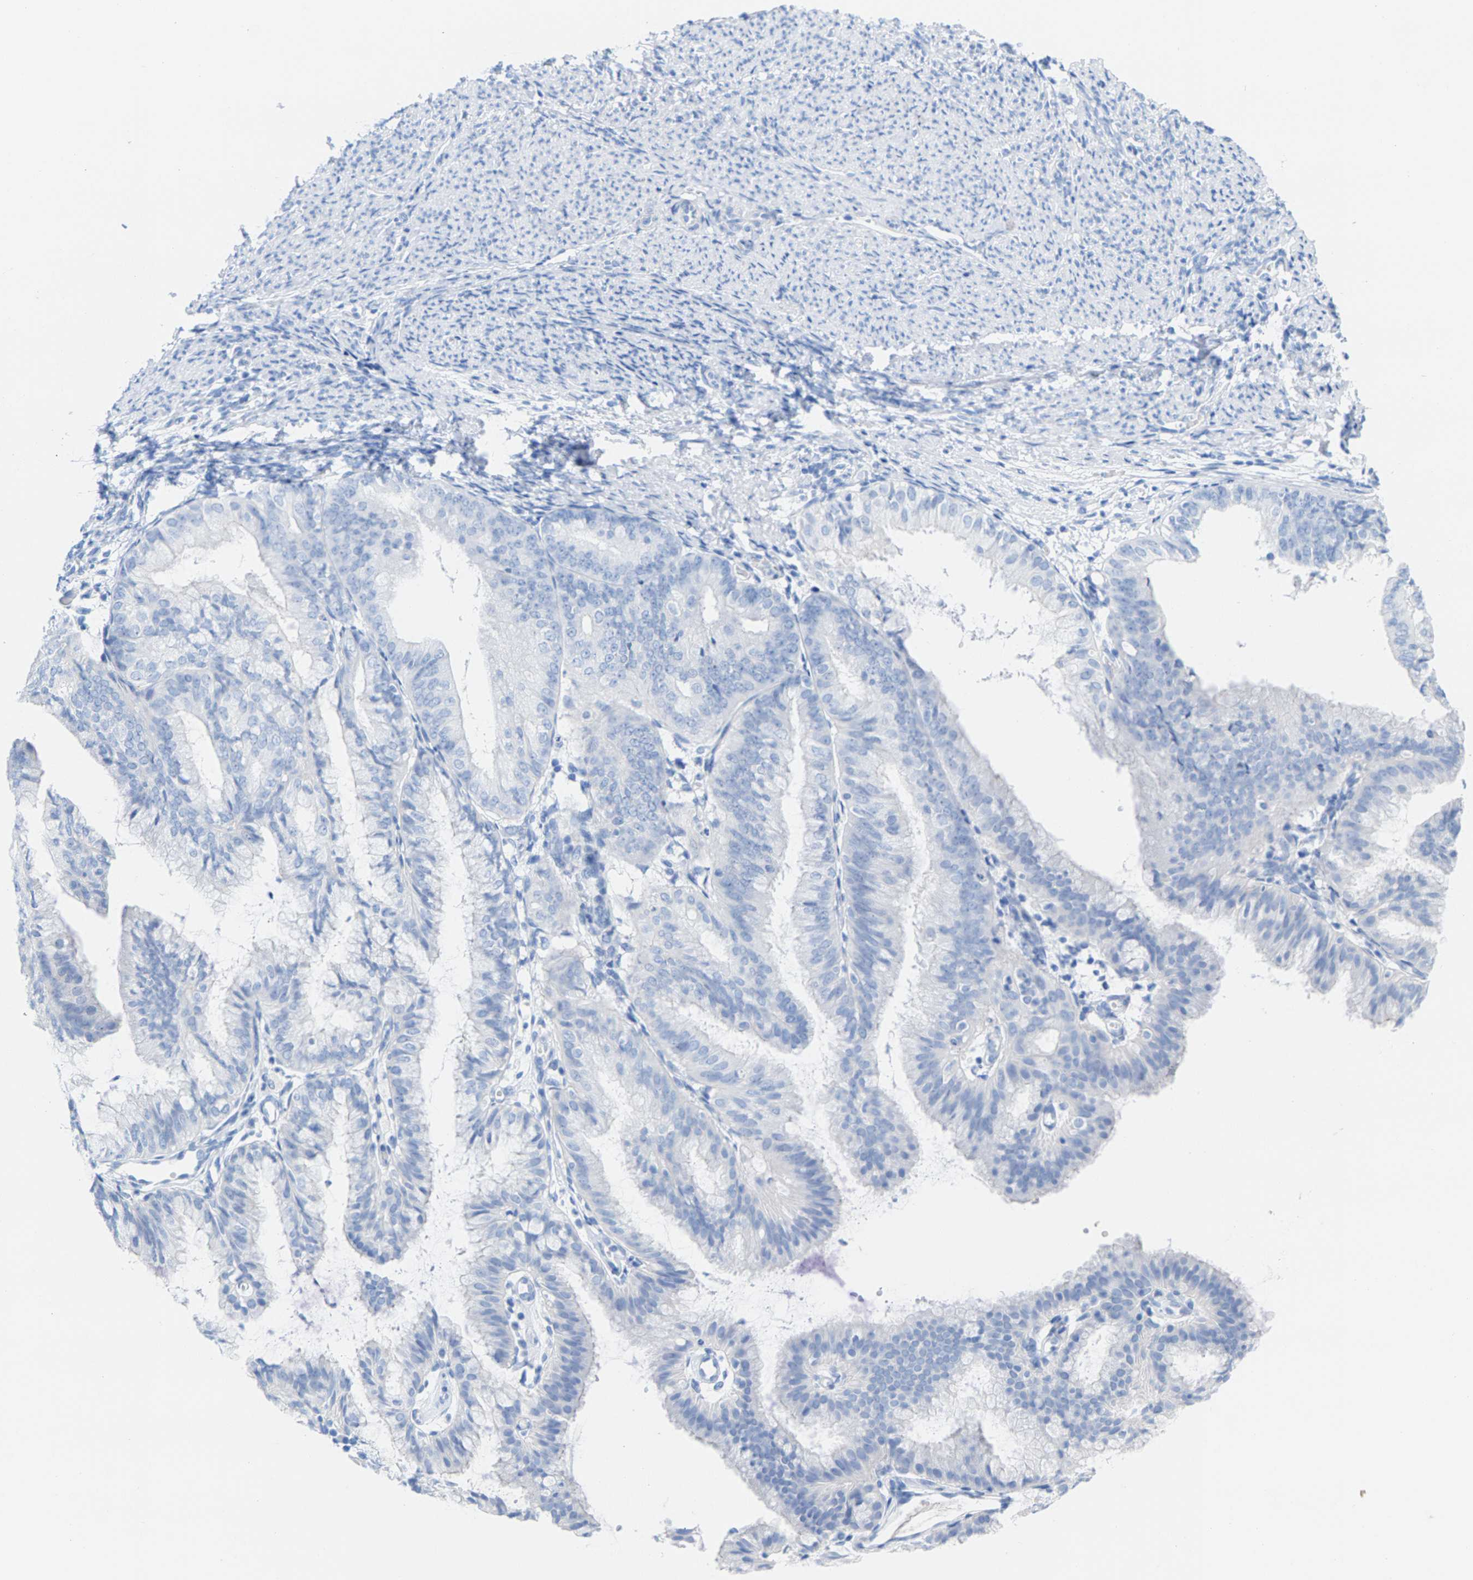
{"staining": {"intensity": "negative", "quantity": "none", "location": "none"}, "tissue": "endometrial cancer", "cell_type": "Tumor cells", "image_type": "cancer", "snomed": [{"axis": "morphology", "description": "Adenocarcinoma, NOS"}, {"axis": "topography", "description": "Endometrium"}], "caption": "Immunohistochemistry (IHC) histopathology image of neoplastic tissue: endometrial cancer (adenocarcinoma) stained with DAB (3,3'-diaminobenzidine) demonstrates no significant protein positivity in tumor cells.", "gene": "CPA1", "patient": {"sex": "female", "age": 63}}